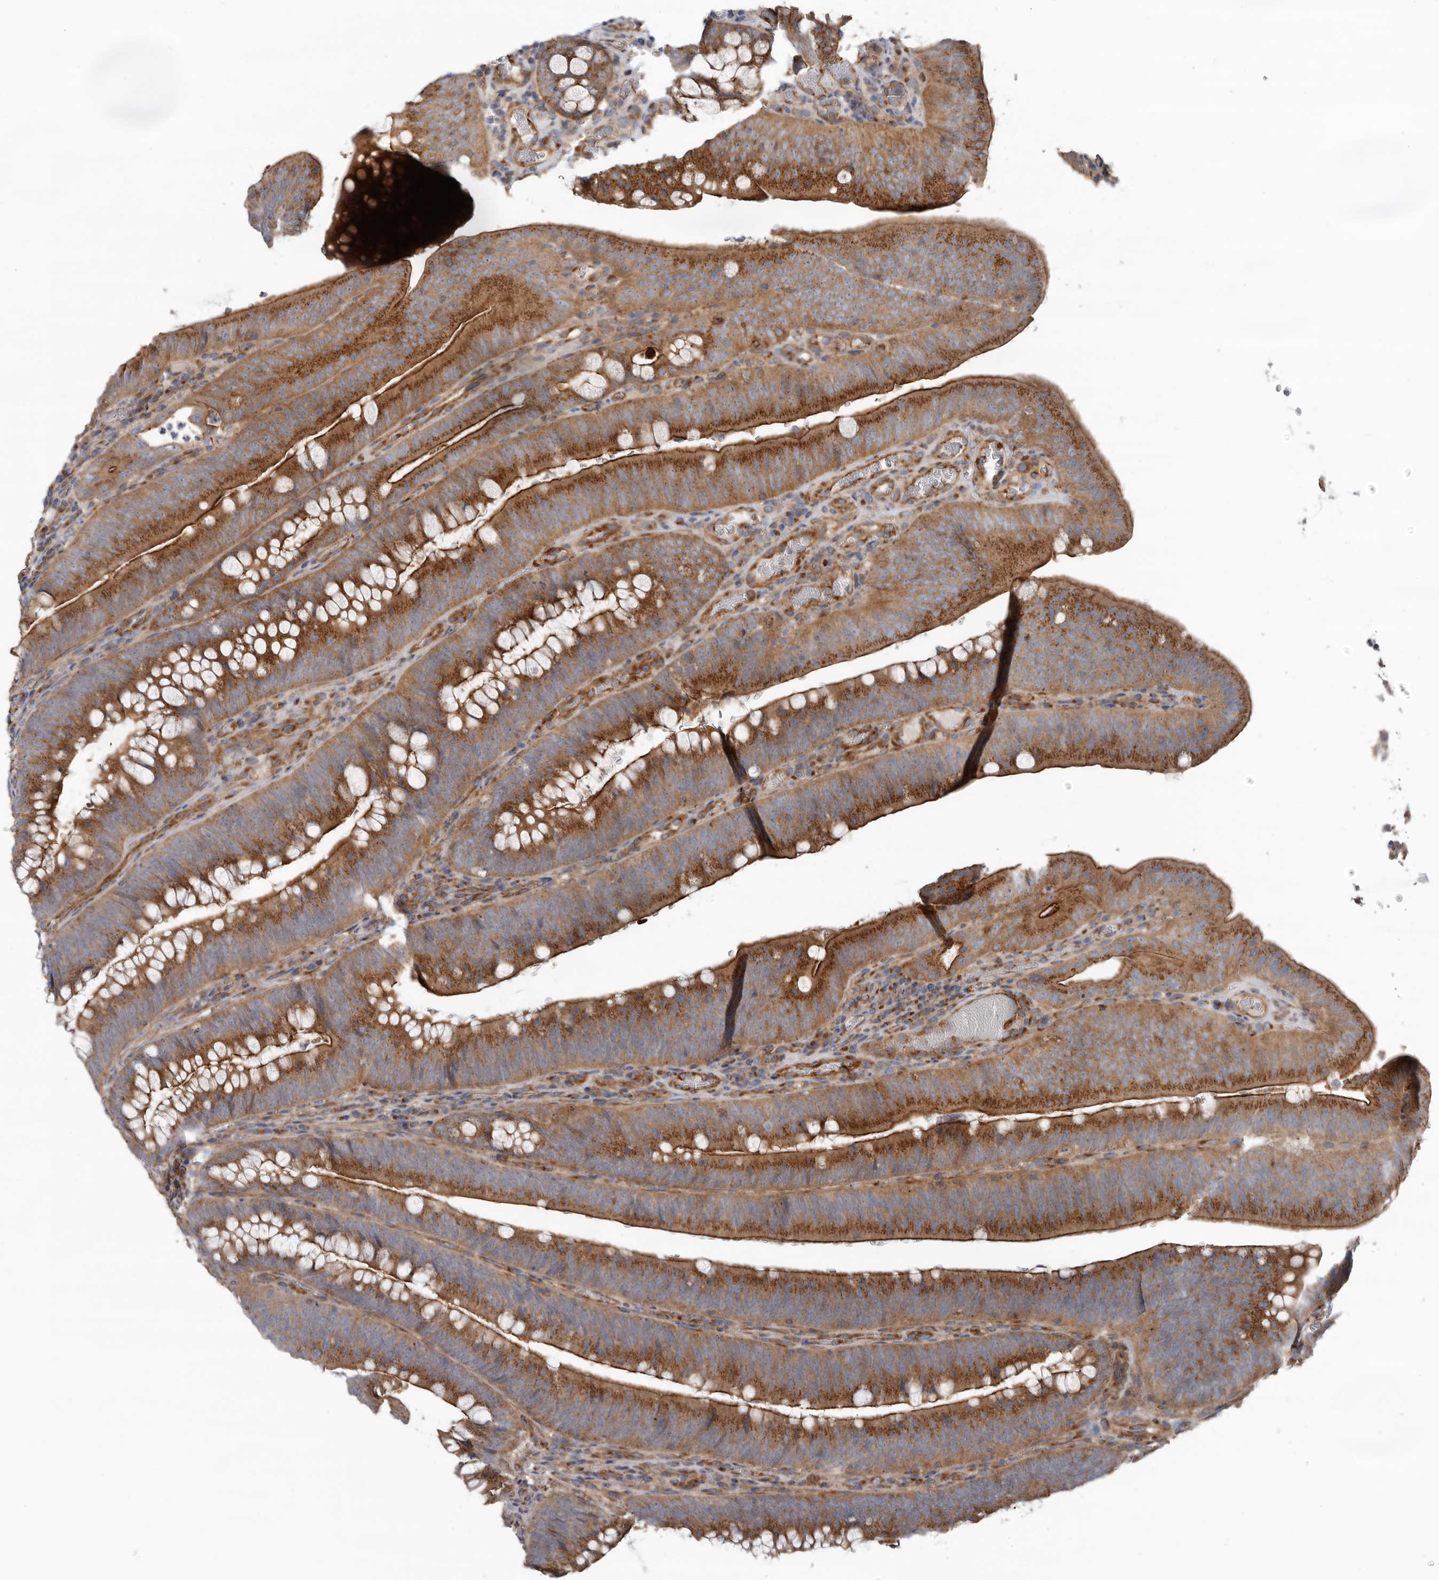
{"staining": {"intensity": "strong", "quantity": ">75%", "location": "cytoplasmic/membranous"}, "tissue": "colorectal cancer", "cell_type": "Tumor cells", "image_type": "cancer", "snomed": [{"axis": "morphology", "description": "Normal tissue, NOS"}, {"axis": "topography", "description": "Colon"}], "caption": "DAB immunohistochemical staining of colorectal cancer shows strong cytoplasmic/membranous protein staining in approximately >75% of tumor cells.", "gene": "LUZP1", "patient": {"sex": "female", "age": 82}}